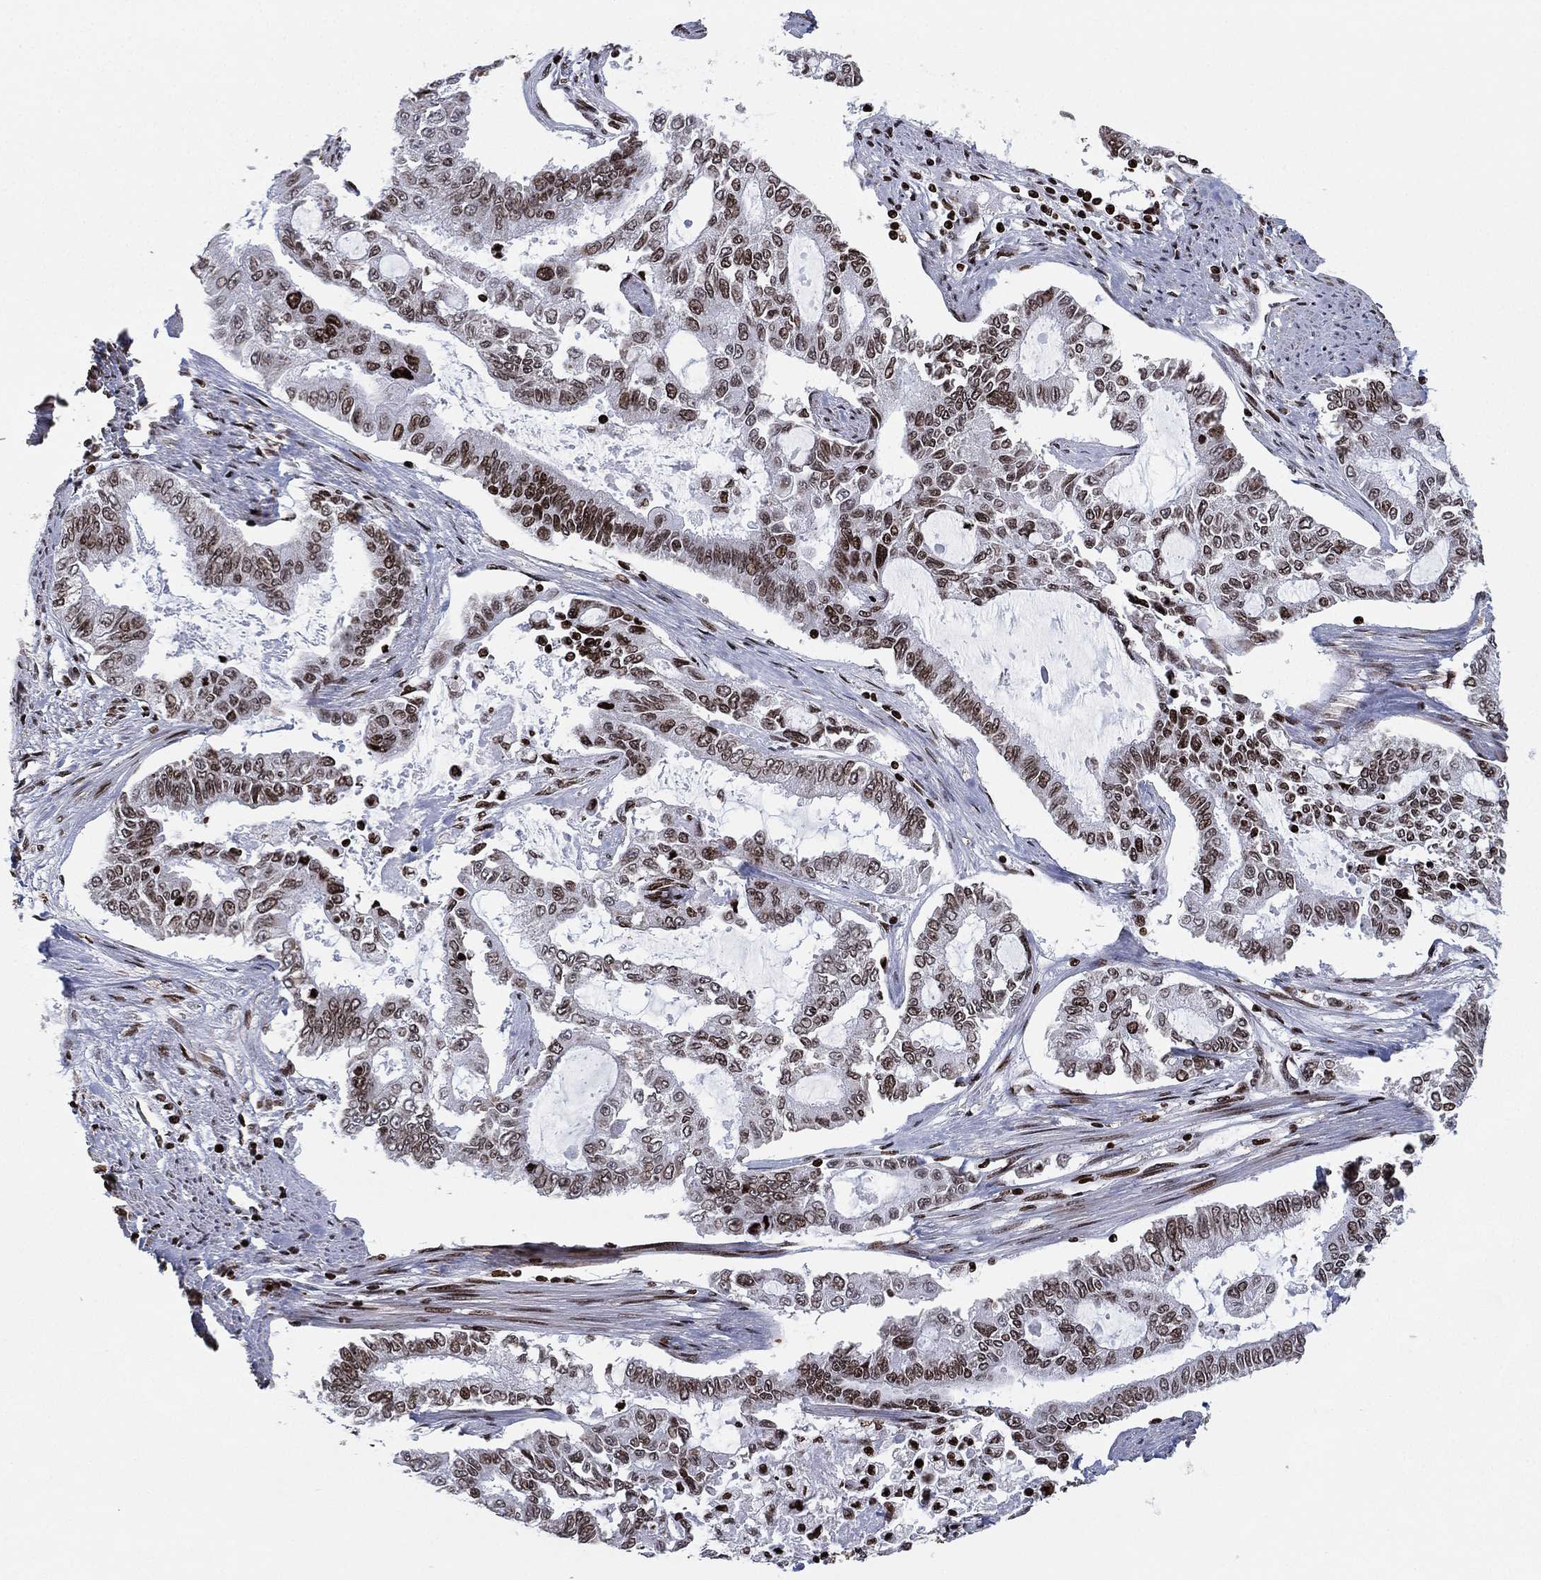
{"staining": {"intensity": "moderate", "quantity": "25%-75%", "location": "nuclear"}, "tissue": "endometrial cancer", "cell_type": "Tumor cells", "image_type": "cancer", "snomed": [{"axis": "morphology", "description": "Adenocarcinoma, NOS"}, {"axis": "topography", "description": "Uterus"}], "caption": "Endometrial cancer tissue reveals moderate nuclear staining in approximately 25%-75% of tumor cells", "gene": "MFSD14A", "patient": {"sex": "female", "age": 59}}